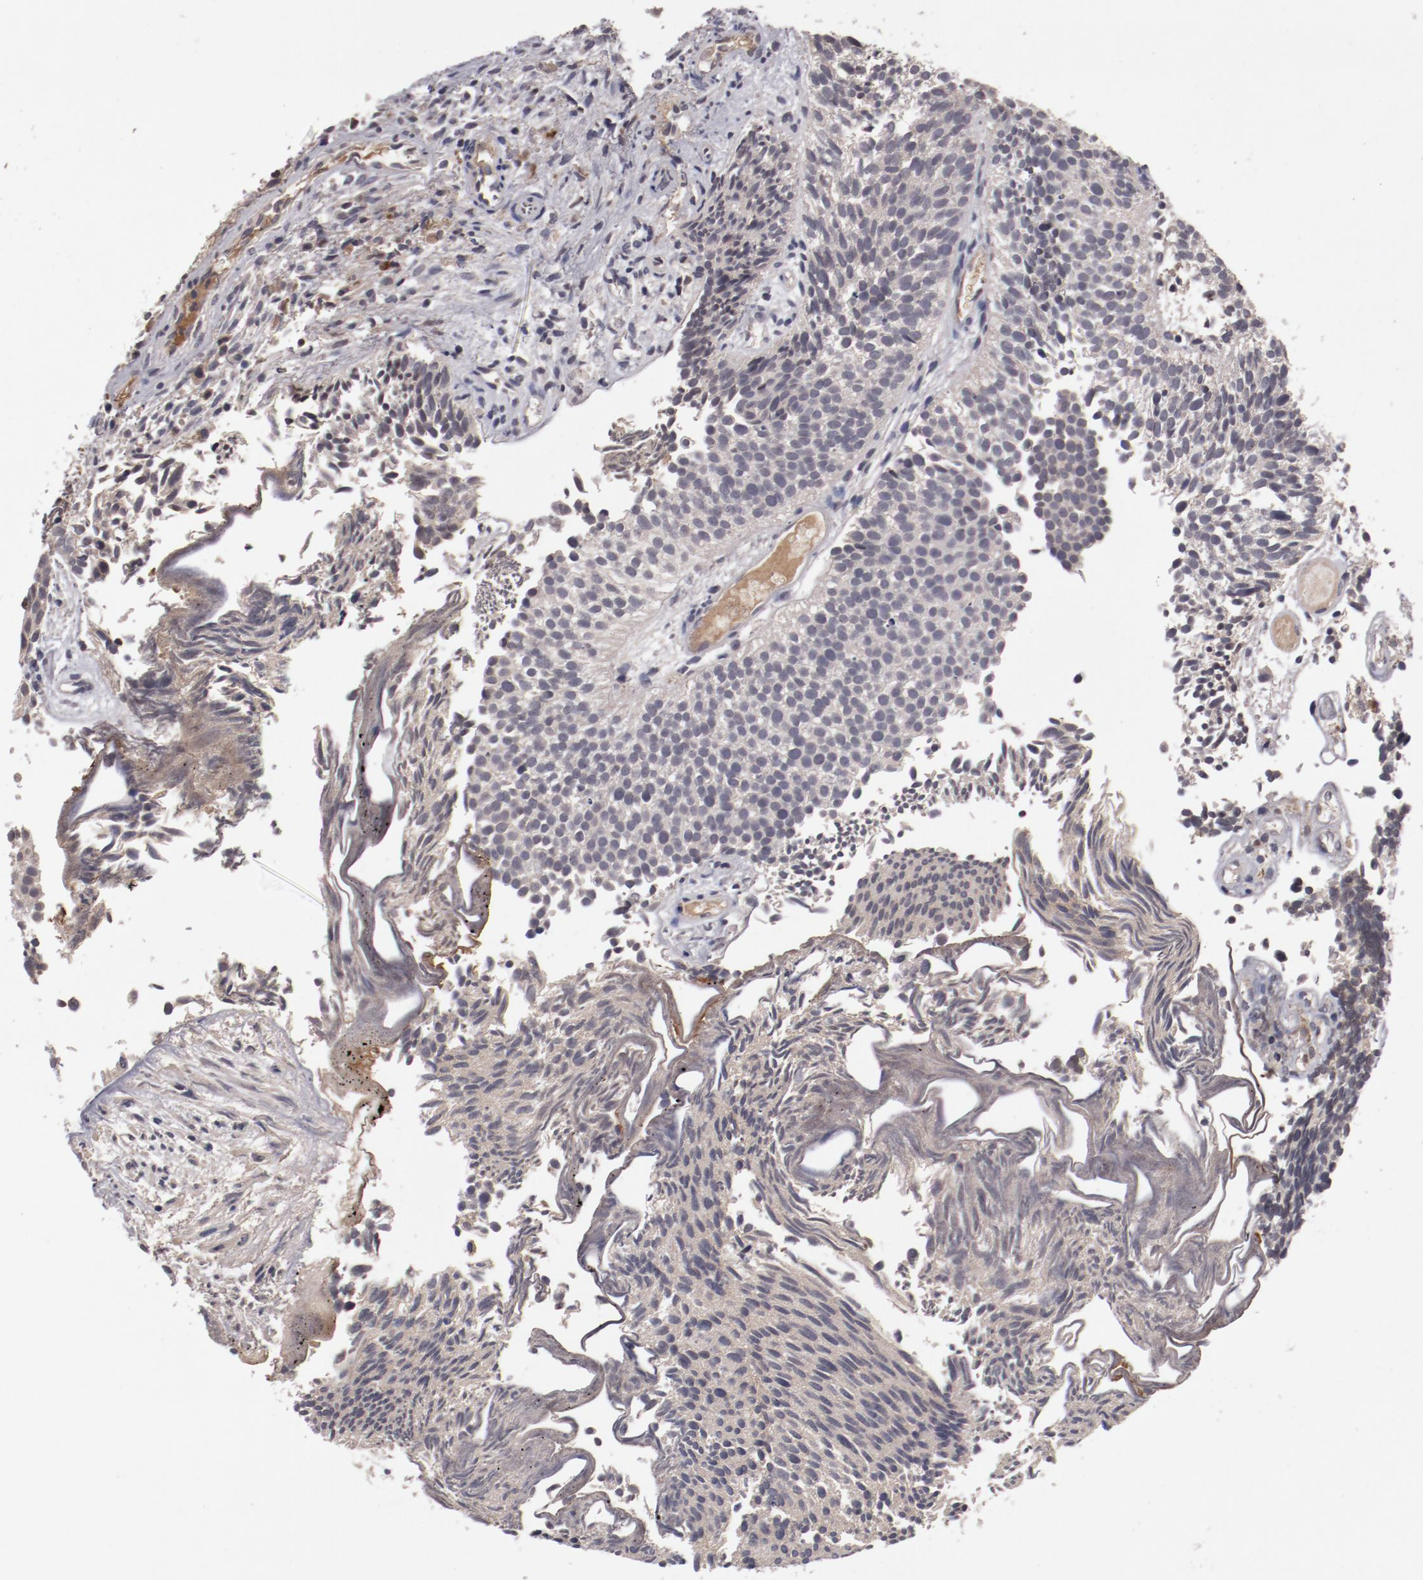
{"staining": {"intensity": "negative", "quantity": "none", "location": "none"}, "tissue": "urothelial cancer", "cell_type": "Tumor cells", "image_type": "cancer", "snomed": [{"axis": "morphology", "description": "Urothelial carcinoma, Low grade"}, {"axis": "topography", "description": "Urinary bladder"}], "caption": "Immunohistochemical staining of low-grade urothelial carcinoma reveals no significant positivity in tumor cells.", "gene": "CP", "patient": {"sex": "male", "age": 84}}